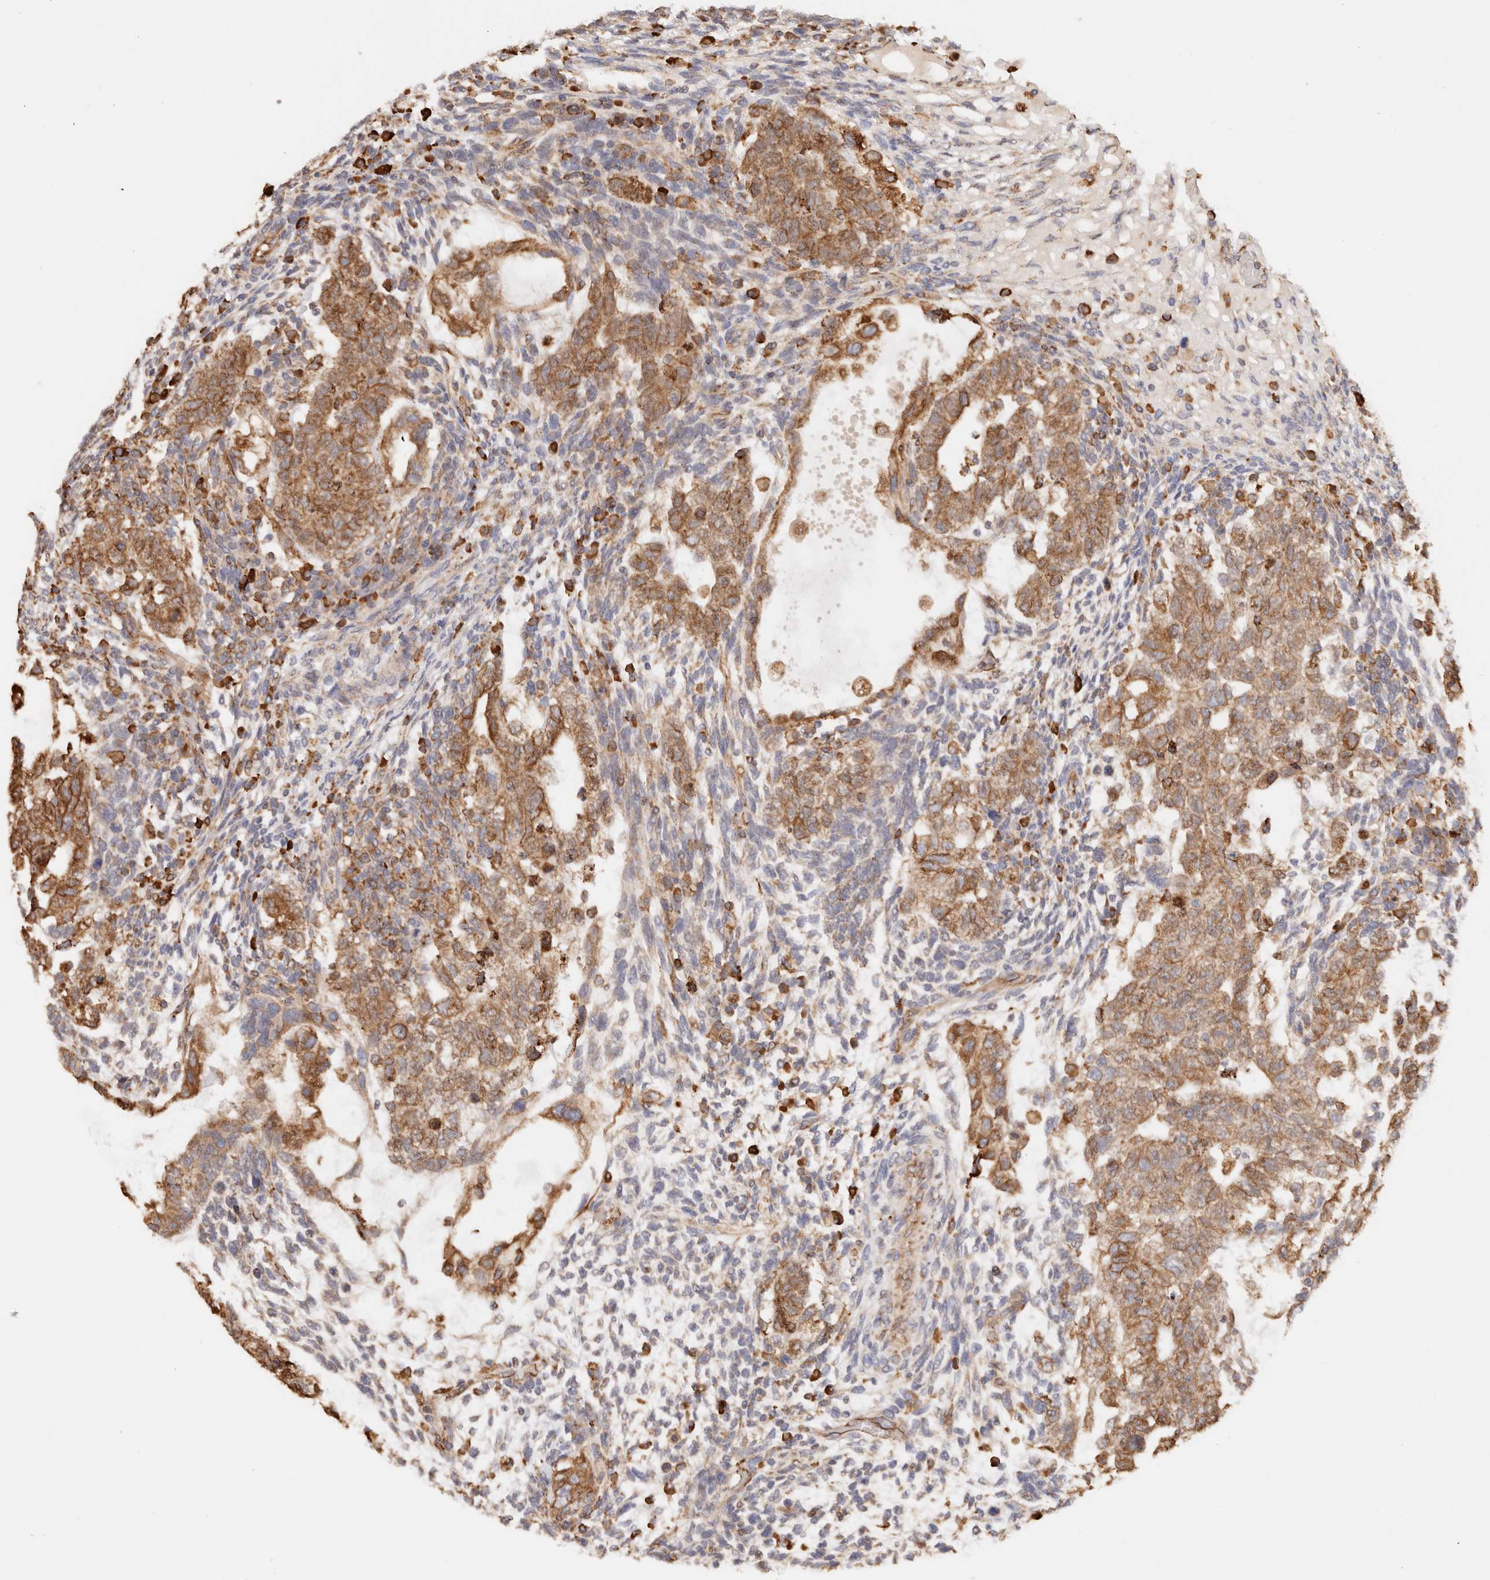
{"staining": {"intensity": "moderate", "quantity": ">75%", "location": "cytoplasmic/membranous"}, "tissue": "testis cancer", "cell_type": "Tumor cells", "image_type": "cancer", "snomed": [{"axis": "morphology", "description": "Normal tissue, NOS"}, {"axis": "morphology", "description": "Carcinoma, Embryonal, NOS"}, {"axis": "topography", "description": "Testis"}], "caption": "Approximately >75% of tumor cells in human embryonal carcinoma (testis) demonstrate moderate cytoplasmic/membranous protein positivity as visualized by brown immunohistochemical staining.", "gene": "FER", "patient": {"sex": "male", "age": 36}}